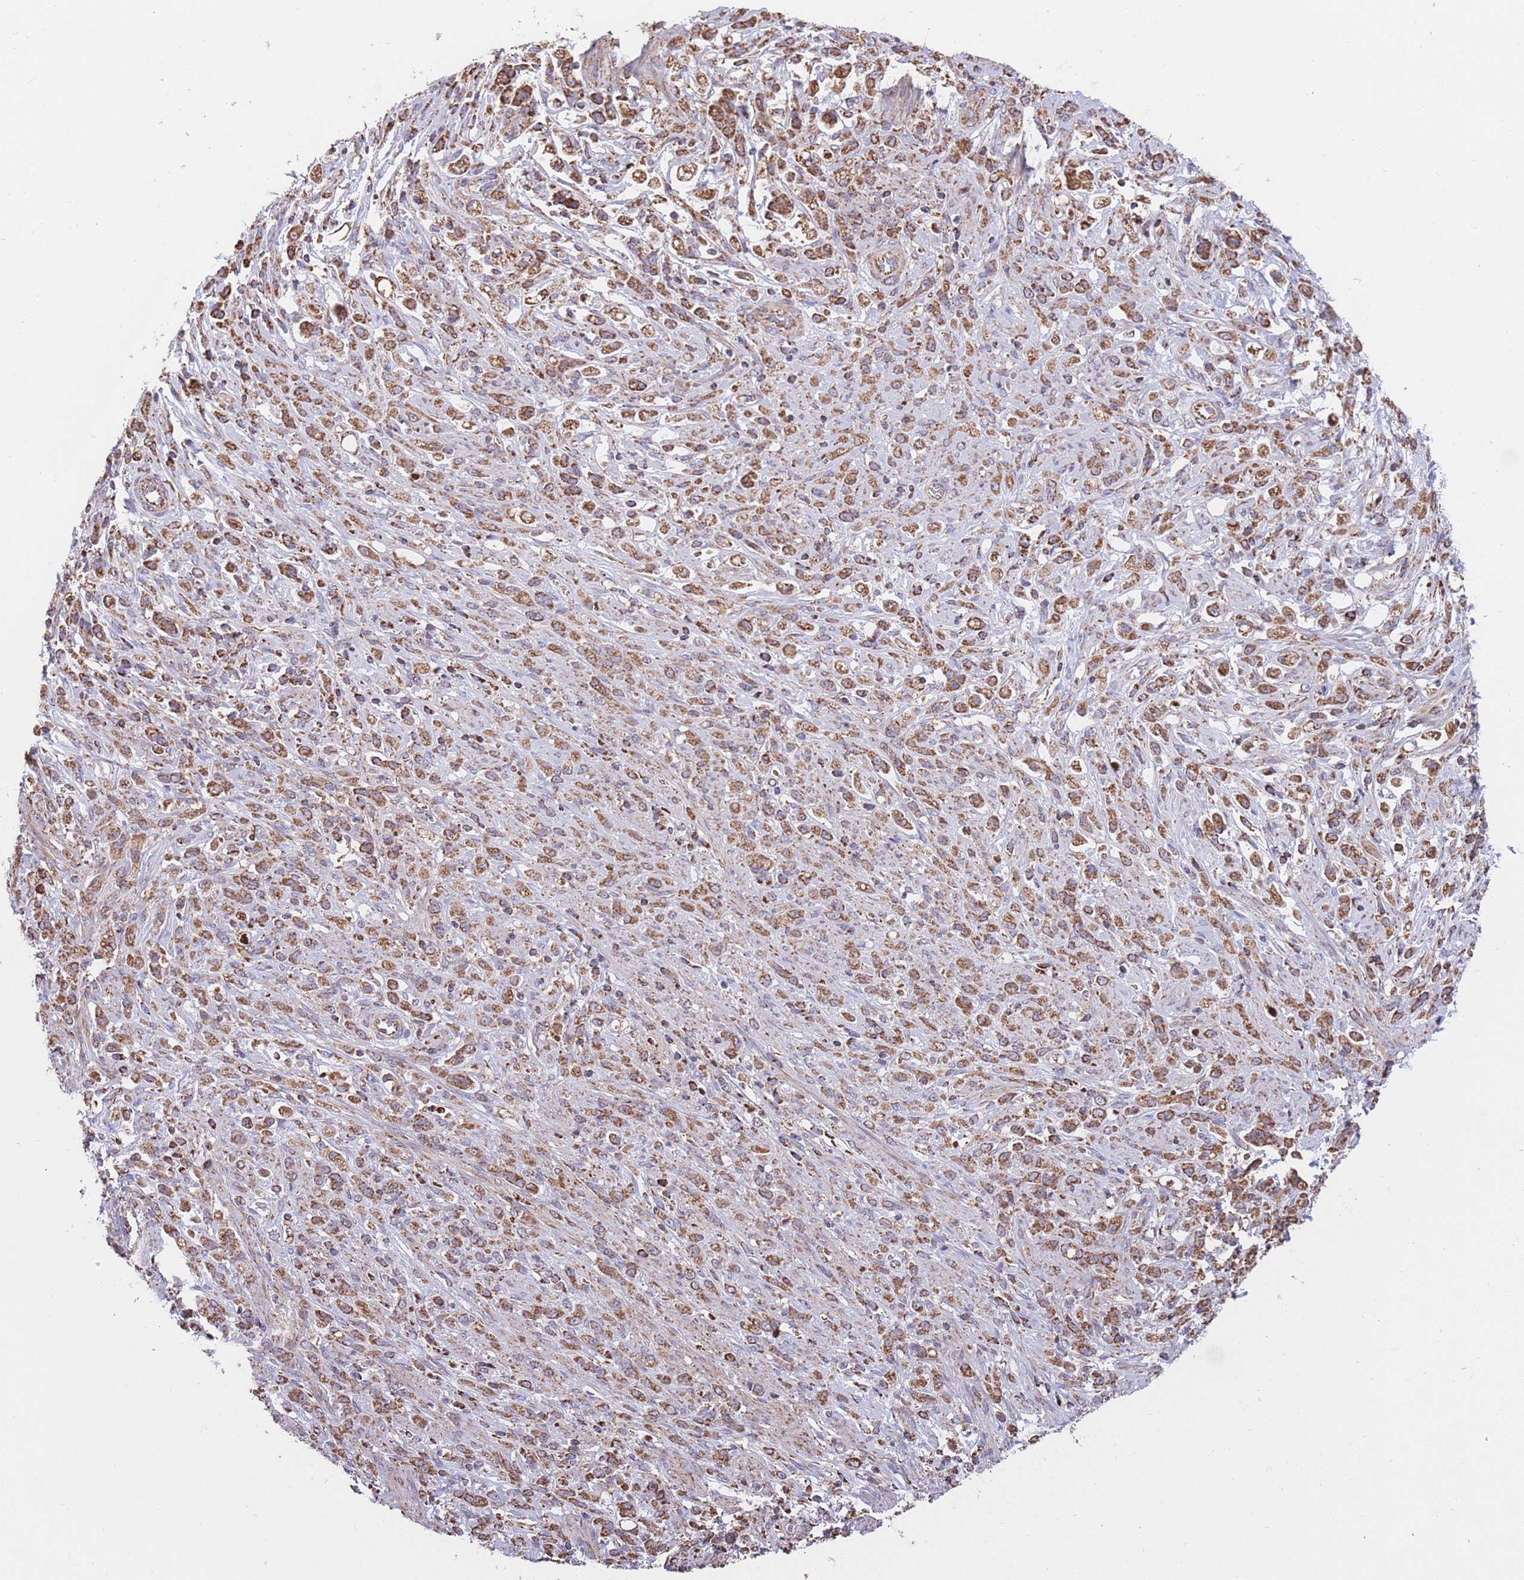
{"staining": {"intensity": "moderate", "quantity": ">75%", "location": "cytoplasmic/membranous"}, "tissue": "stomach cancer", "cell_type": "Tumor cells", "image_type": "cancer", "snomed": [{"axis": "morphology", "description": "Adenocarcinoma, NOS"}, {"axis": "topography", "description": "Stomach"}], "caption": "Immunohistochemistry (IHC) of human stomach cancer (adenocarcinoma) displays medium levels of moderate cytoplasmic/membranous expression in about >75% of tumor cells. The staining was performed using DAB (3,3'-diaminobenzidine) to visualize the protein expression in brown, while the nuclei were stained in blue with hematoxylin (Magnification: 20x).", "gene": "FKBP8", "patient": {"sex": "female", "age": 60}}